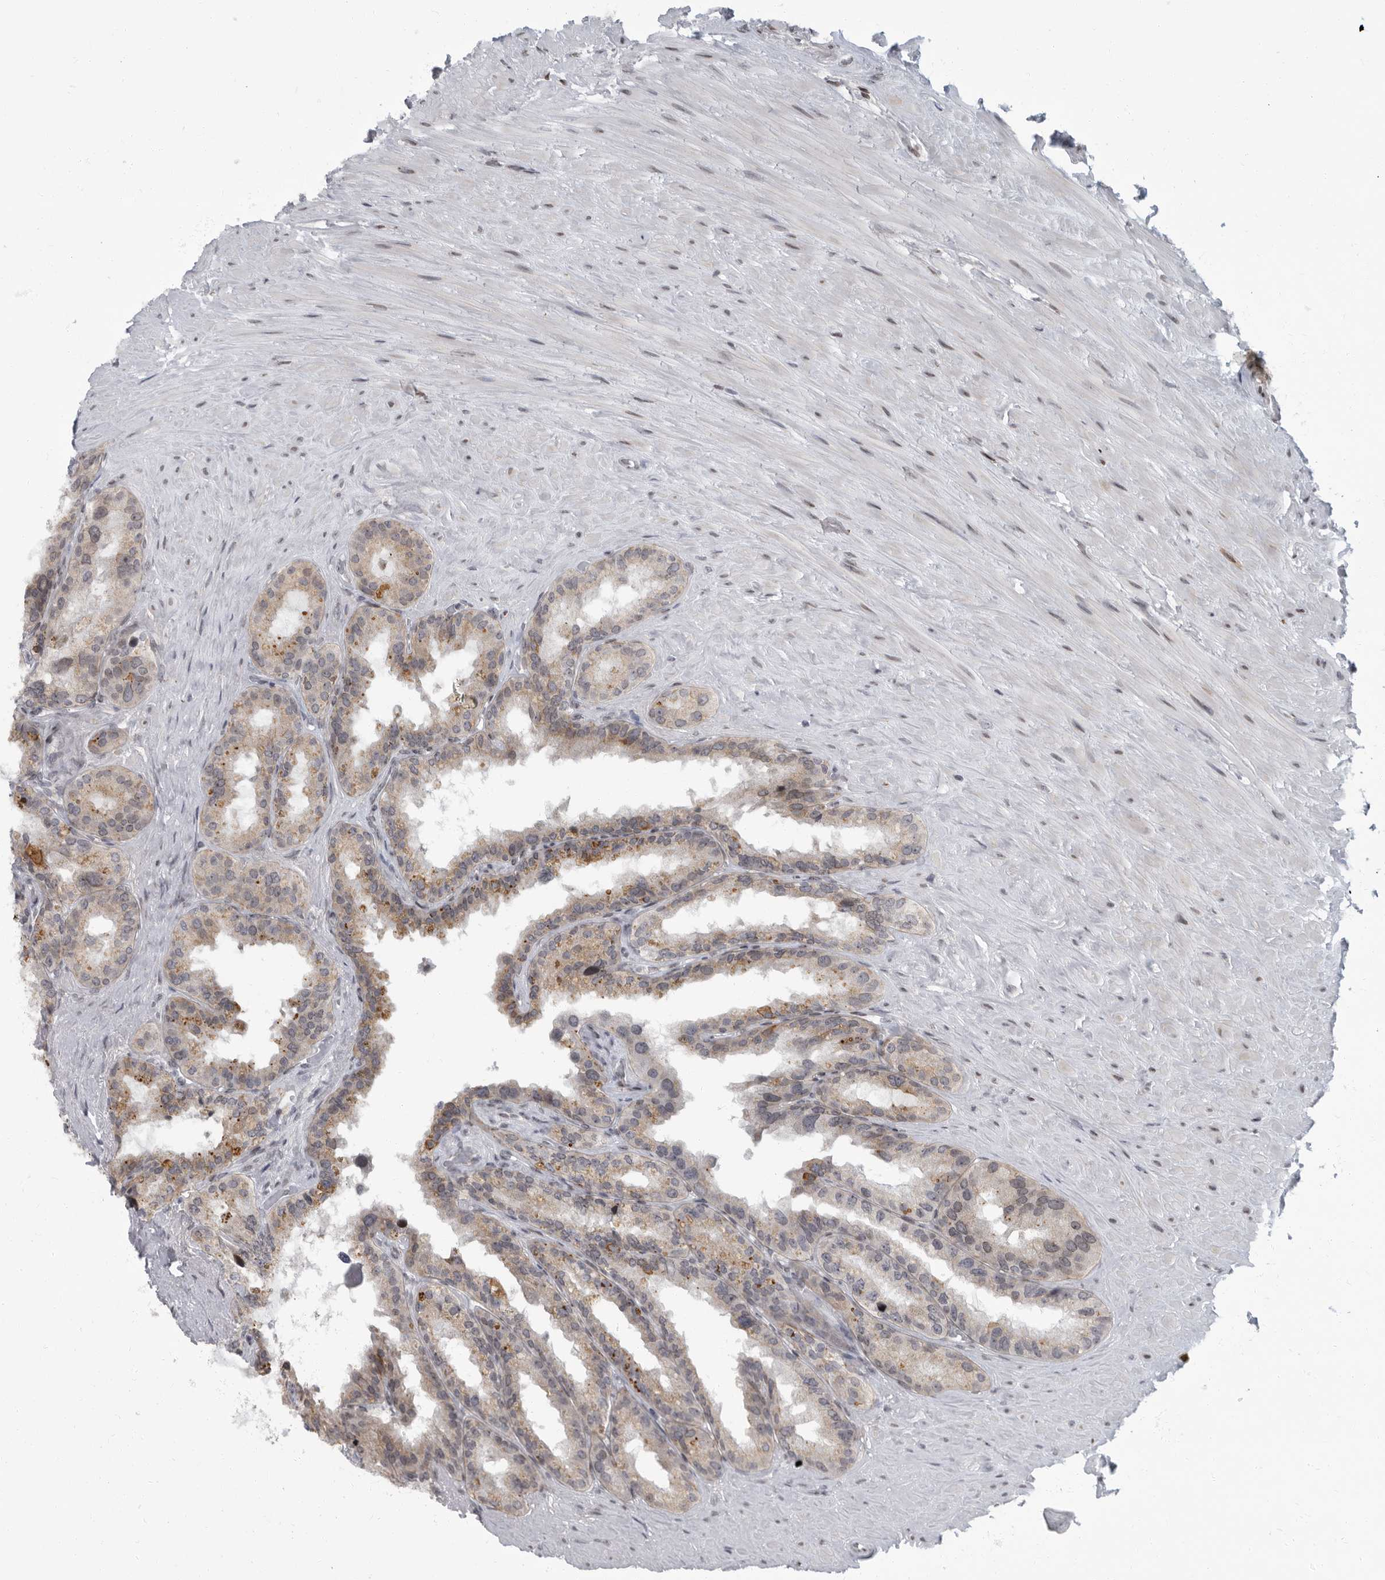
{"staining": {"intensity": "moderate", "quantity": "25%-75%", "location": "cytoplasmic/membranous"}, "tissue": "seminal vesicle", "cell_type": "Glandular cells", "image_type": "normal", "snomed": [{"axis": "morphology", "description": "Normal tissue, NOS"}, {"axis": "topography", "description": "Seminal veicle"}], "caption": "Approximately 25%-75% of glandular cells in benign seminal vesicle show moderate cytoplasmic/membranous protein staining as visualized by brown immunohistochemical staining.", "gene": "EVI5", "patient": {"sex": "male", "age": 80}}